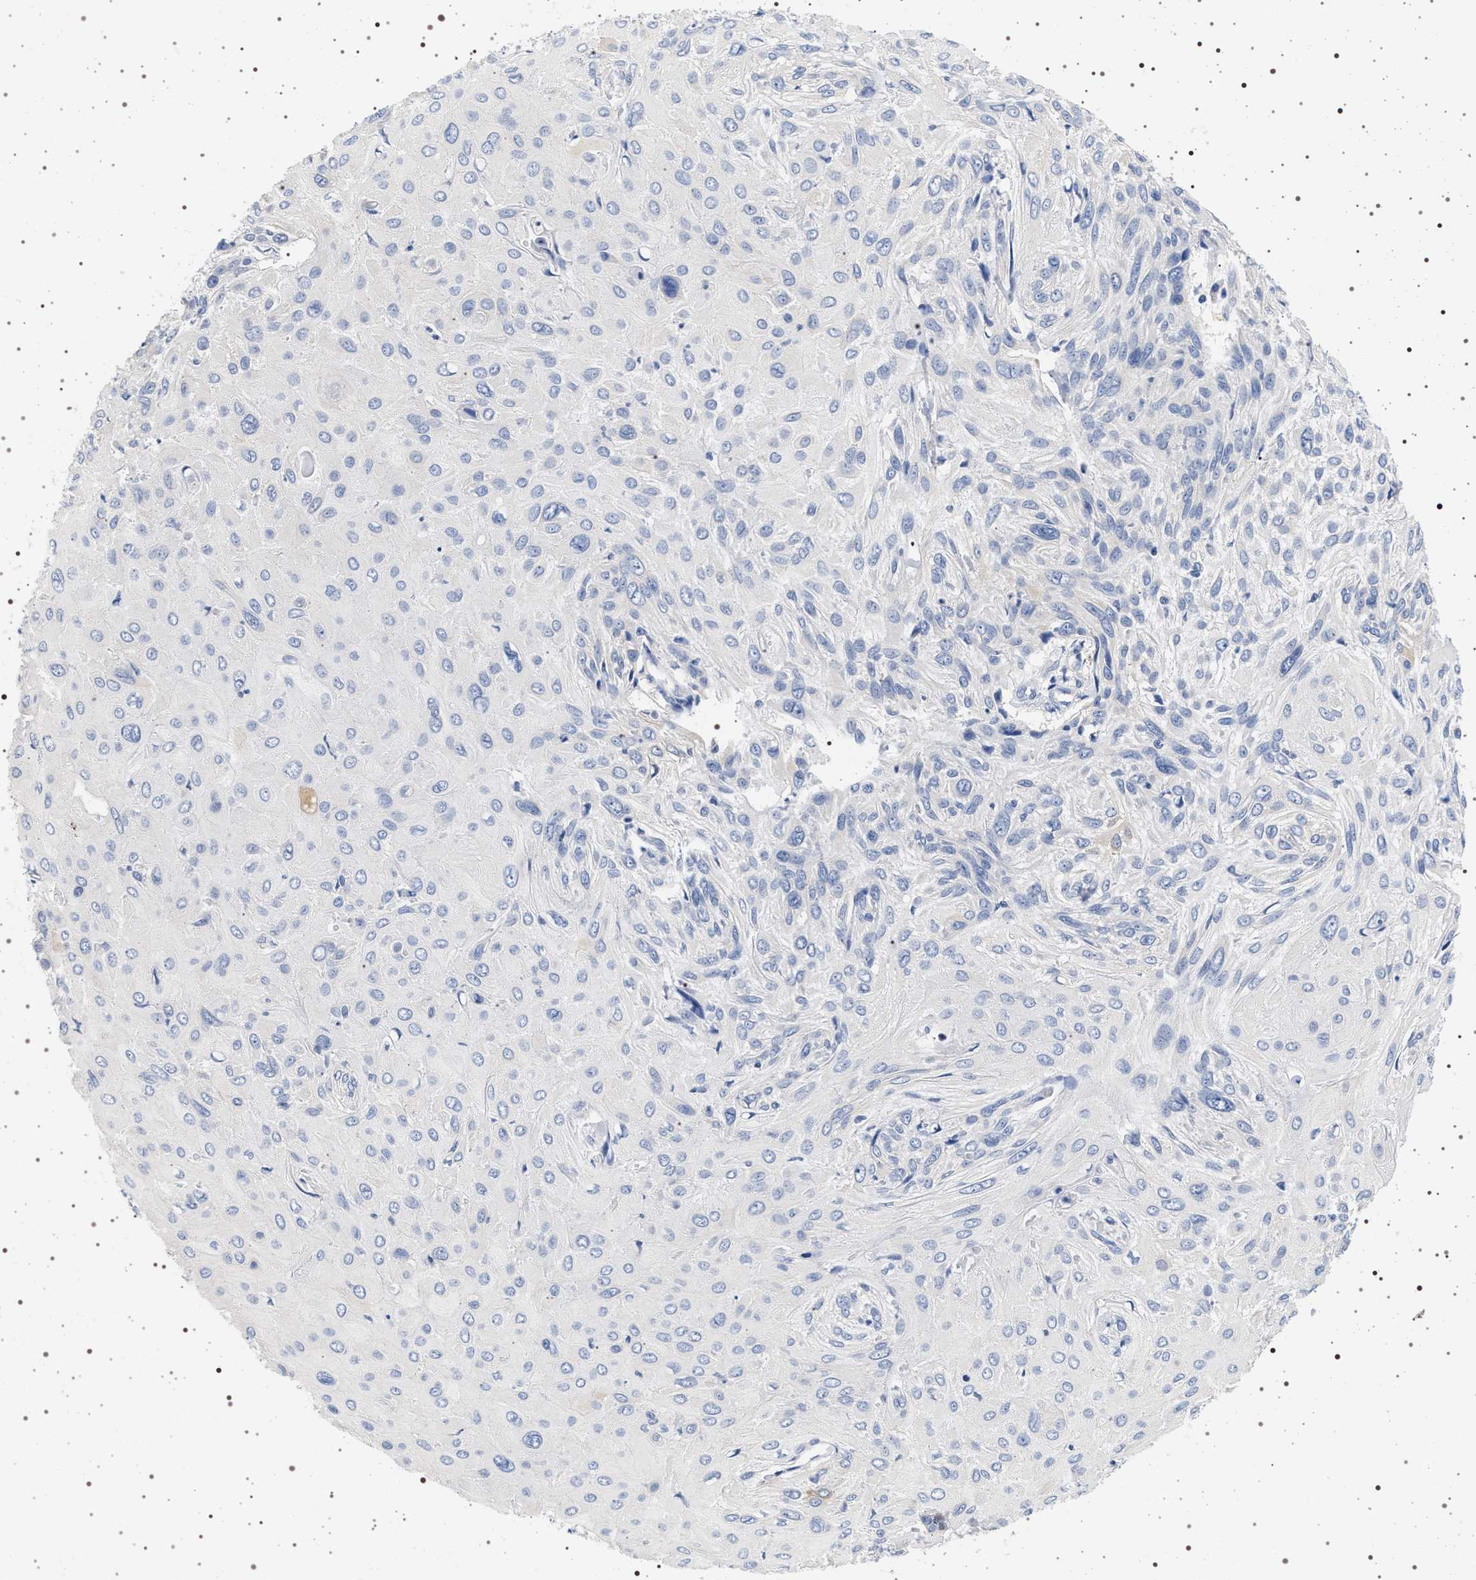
{"staining": {"intensity": "negative", "quantity": "none", "location": "none"}, "tissue": "cervical cancer", "cell_type": "Tumor cells", "image_type": "cancer", "snomed": [{"axis": "morphology", "description": "Squamous cell carcinoma, NOS"}, {"axis": "topography", "description": "Cervix"}], "caption": "Immunohistochemical staining of human cervical squamous cell carcinoma demonstrates no significant positivity in tumor cells. The staining was performed using DAB to visualize the protein expression in brown, while the nuclei were stained in blue with hematoxylin (Magnification: 20x).", "gene": "HSD17B1", "patient": {"sex": "female", "age": 51}}